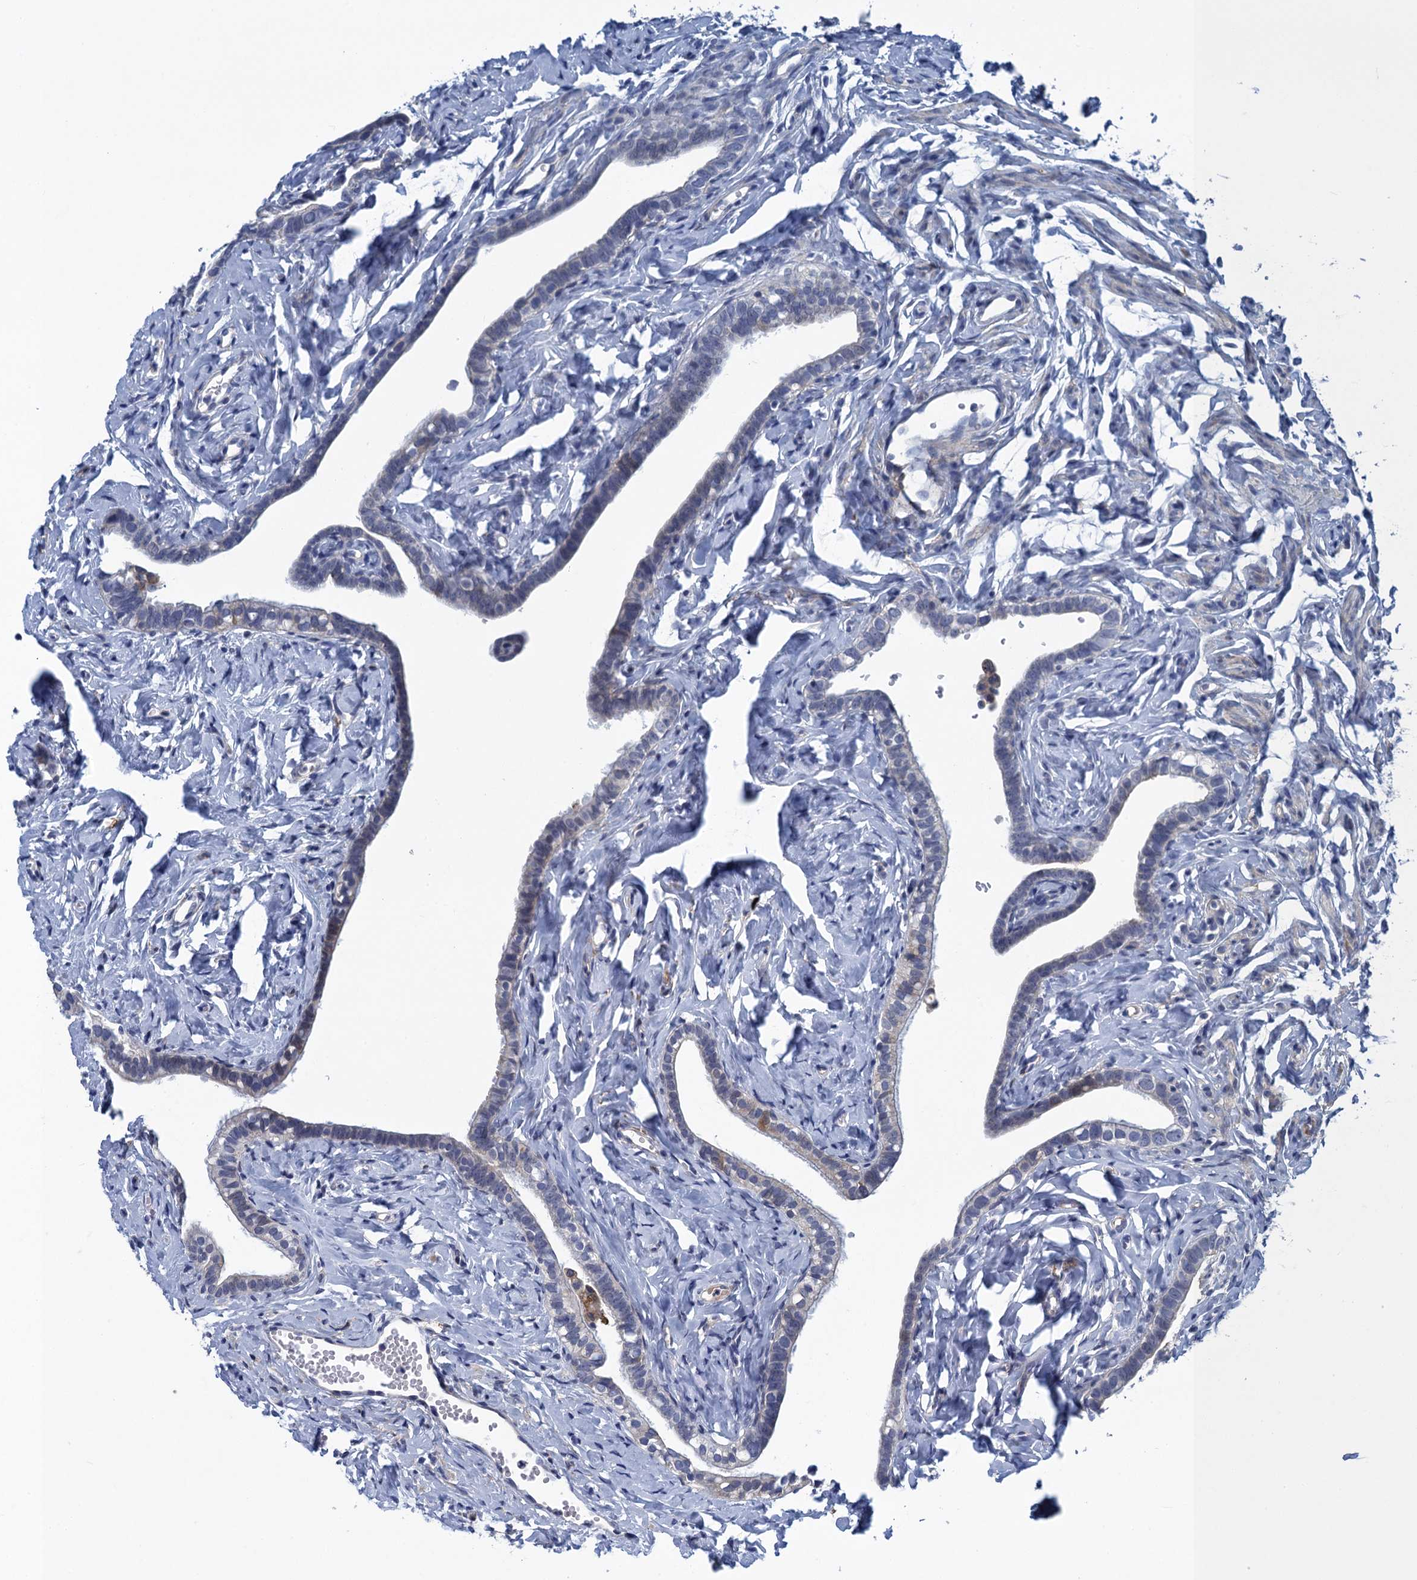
{"staining": {"intensity": "negative", "quantity": "none", "location": "none"}, "tissue": "fallopian tube", "cell_type": "Glandular cells", "image_type": "normal", "snomed": [{"axis": "morphology", "description": "Normal tissue, NOS"}, {"axis": "topography", "description": "Fallopian tube"}], "caption": "Glandular cells show no significant protein expression in benign fallopian tube. (DAB (3,3'-diaminobenzidine) immunohistochemistry, high magnification).", "gene": "SCEL", "patient": {"sex": "female", "age": 66}}